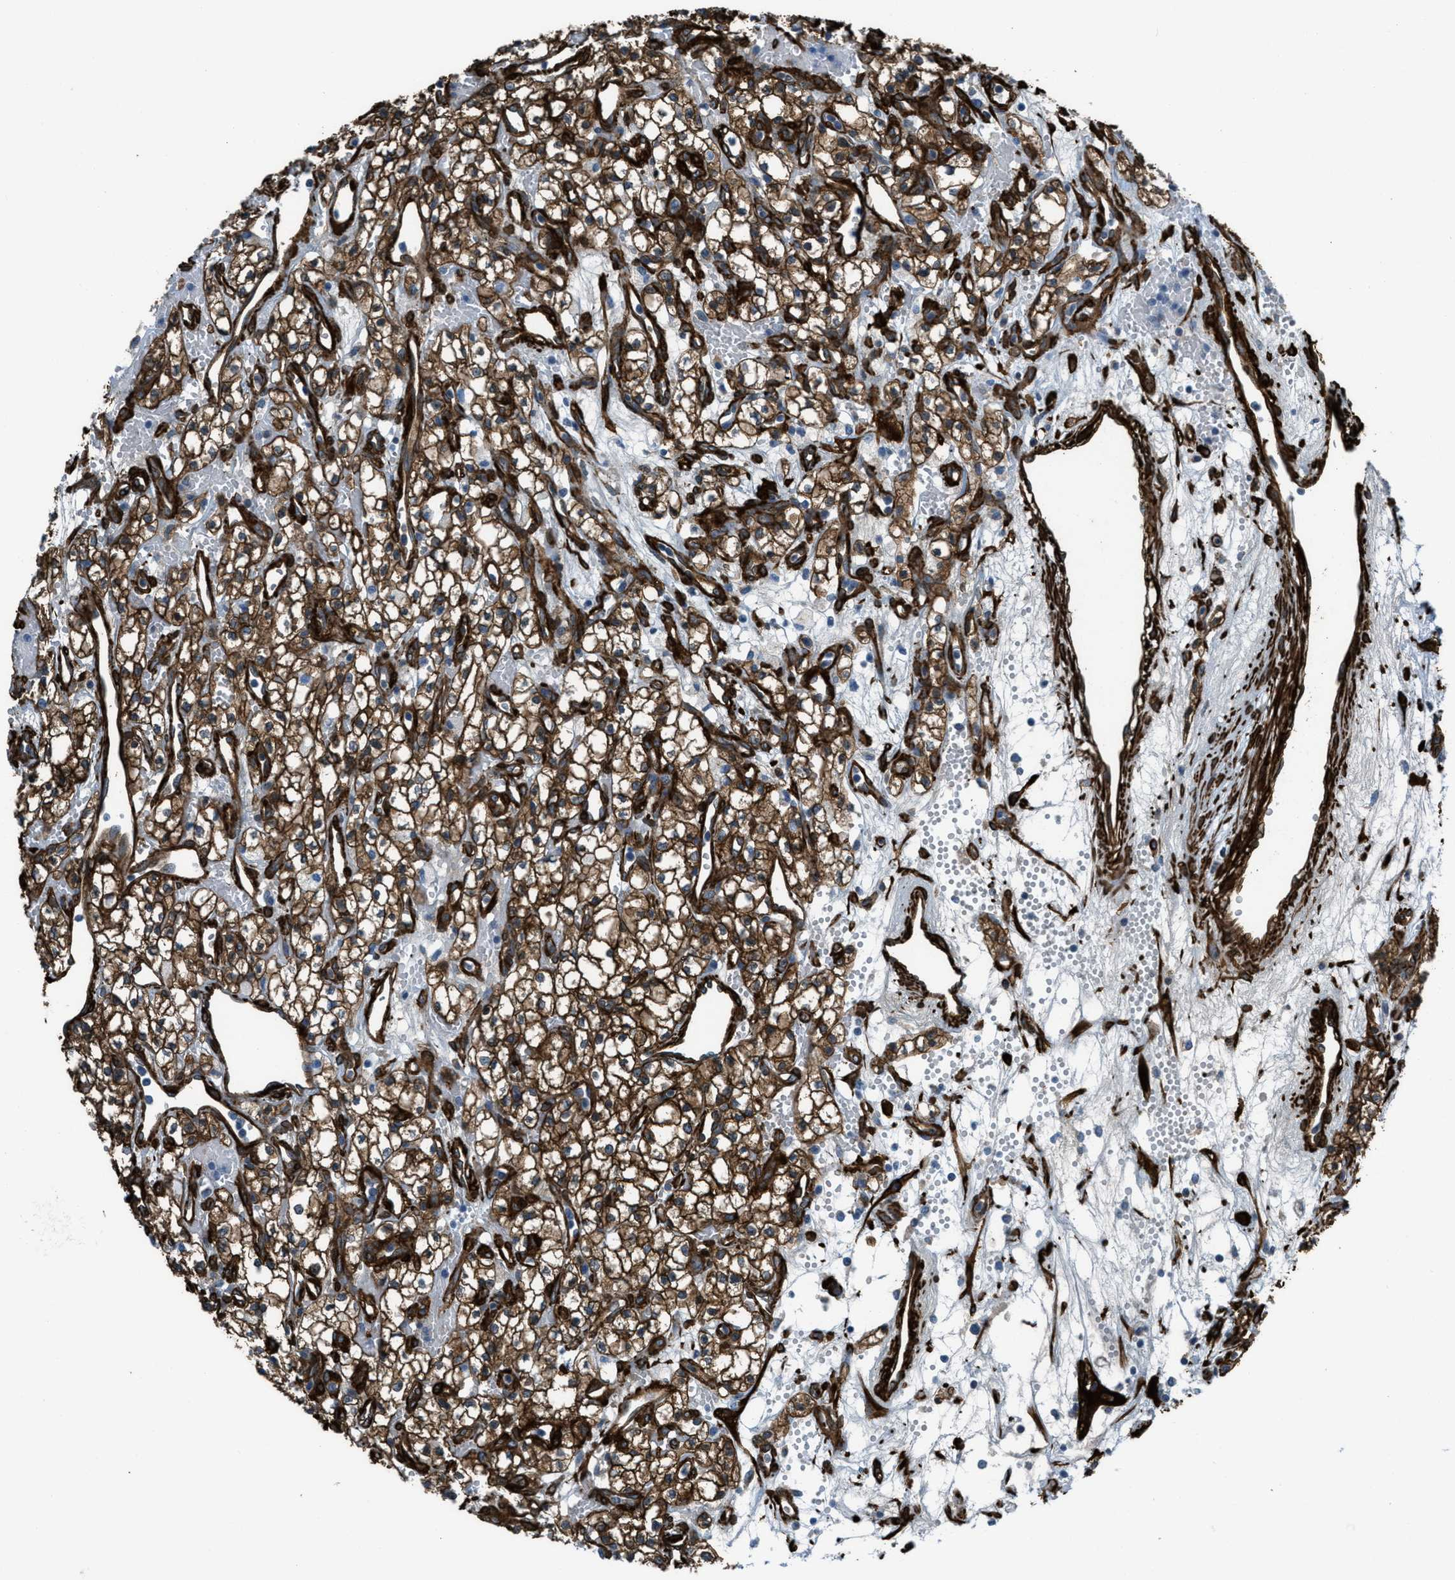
{"staining": {"intensity": "strong", "quantity": ">75%", "location": "cytoplasmic/membranous"}, "tissue": "renal cancer", "cell_type": "Tumor cells", "image_type": "cancer", "snomed": [{"axis": "morphology", "description": "Adenocarcinoma, NOS"}, {"axis": "topography", "description": "Kidney"}], "caption": "There is high levels of strong cytoplasmic/membranous positivity in tumor cells of renal cancer (adenocarcinoma), as demonstrated by immunohistochemical staining (brown color).", "gene": "CALD1", "patient": {"sex": "male", "age": 59}}